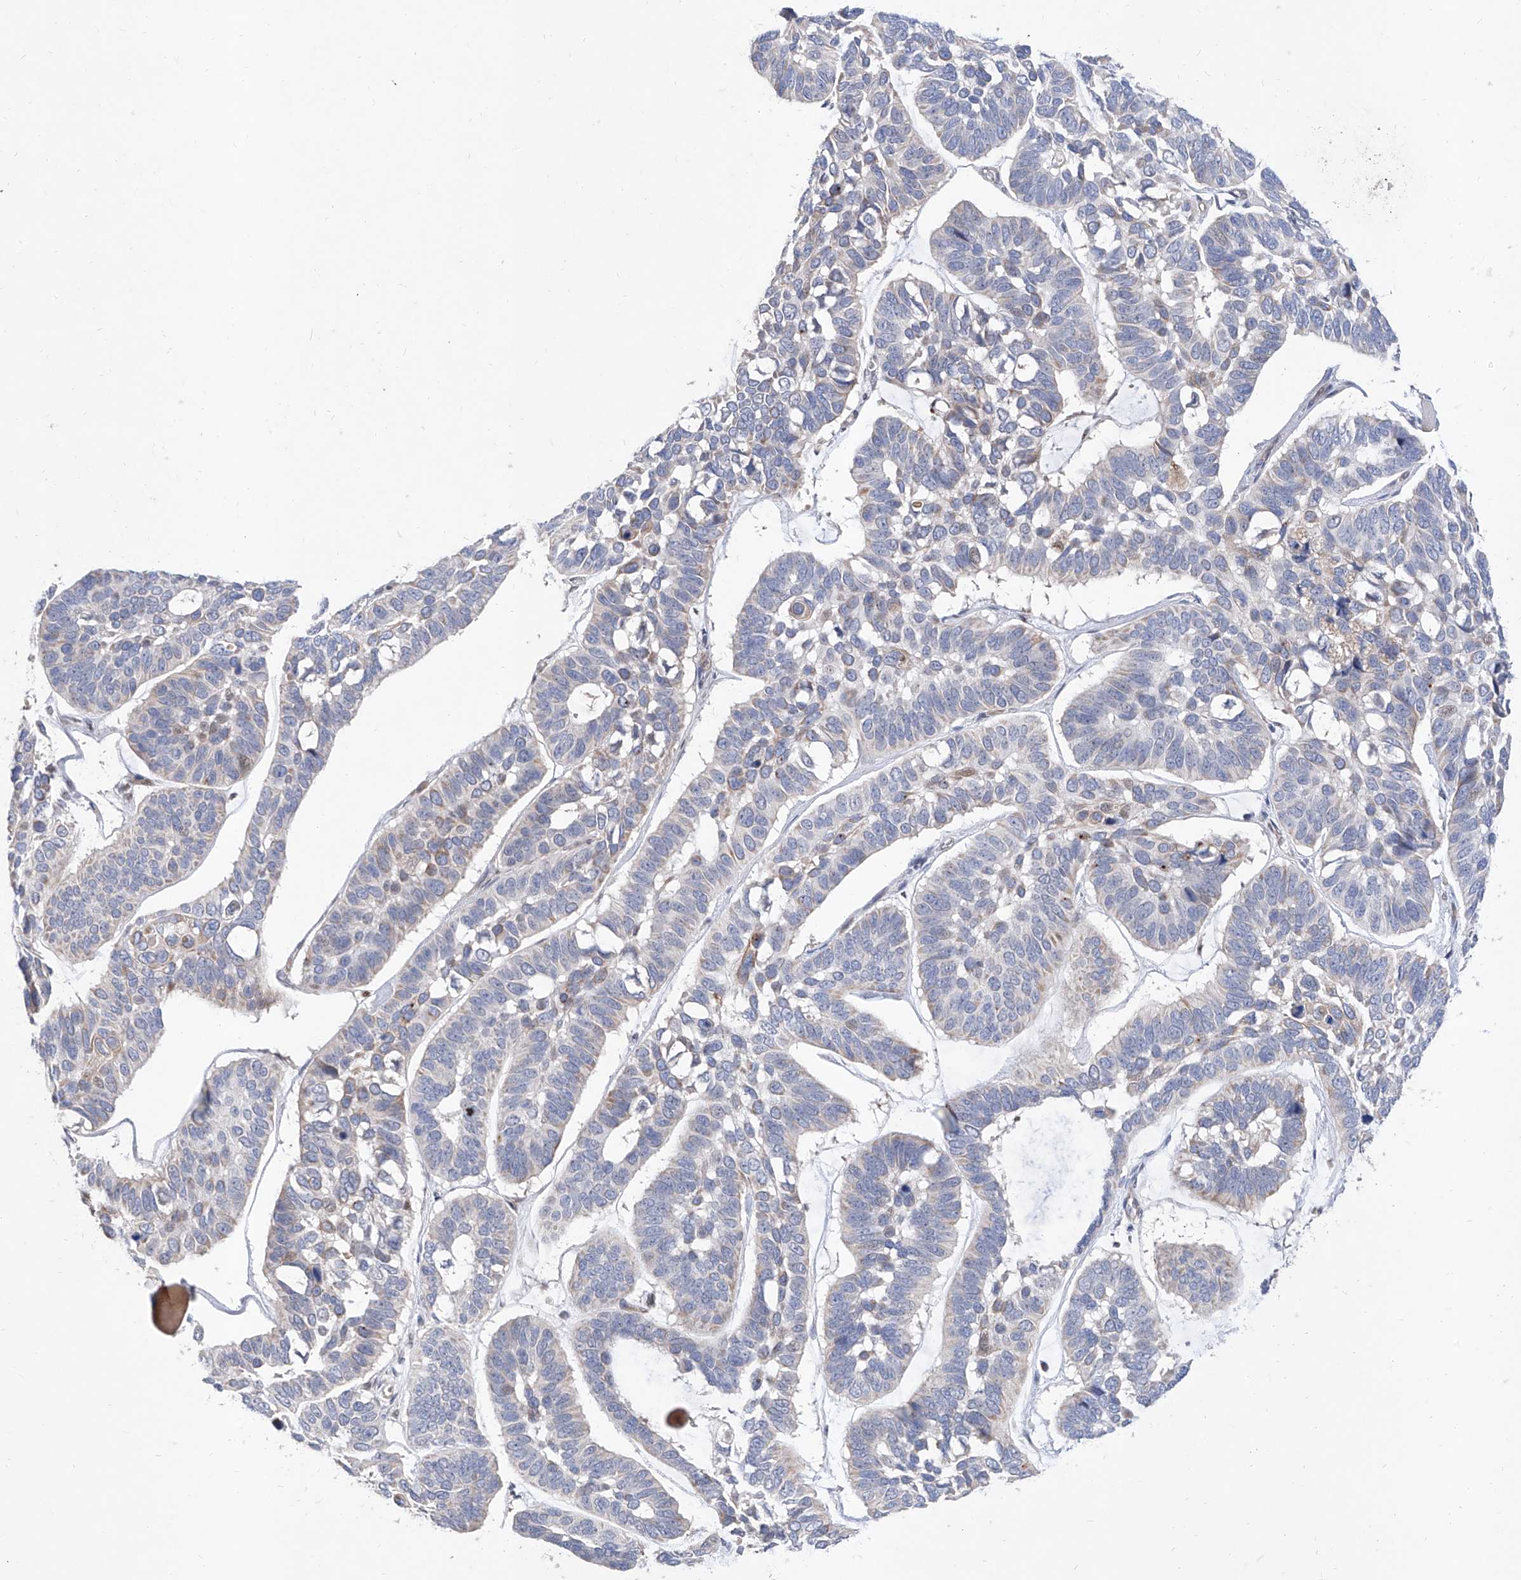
{"staining": {"intensity": "negative", "quantity": "none", "location": "none"}, "tissue": "skin cancer", "cell_type": "Tumor cells", "image_type": "cancer", "snomed": [{"axis": "morphology", "description": "Basal cell carcinoma"}, {"axis": "topography", "description": "Skin"}], "caption": "Immunohistochemistry histopathology image of neoplastic tissue: human skin cancer (basal cell carcinoma) stained with DAB (3,3'-diaminobenzidine) shows no significant protein positivity in tumor cells.", "gene": "FUCA2", "patient": {"sex": "male", "age": 62}}